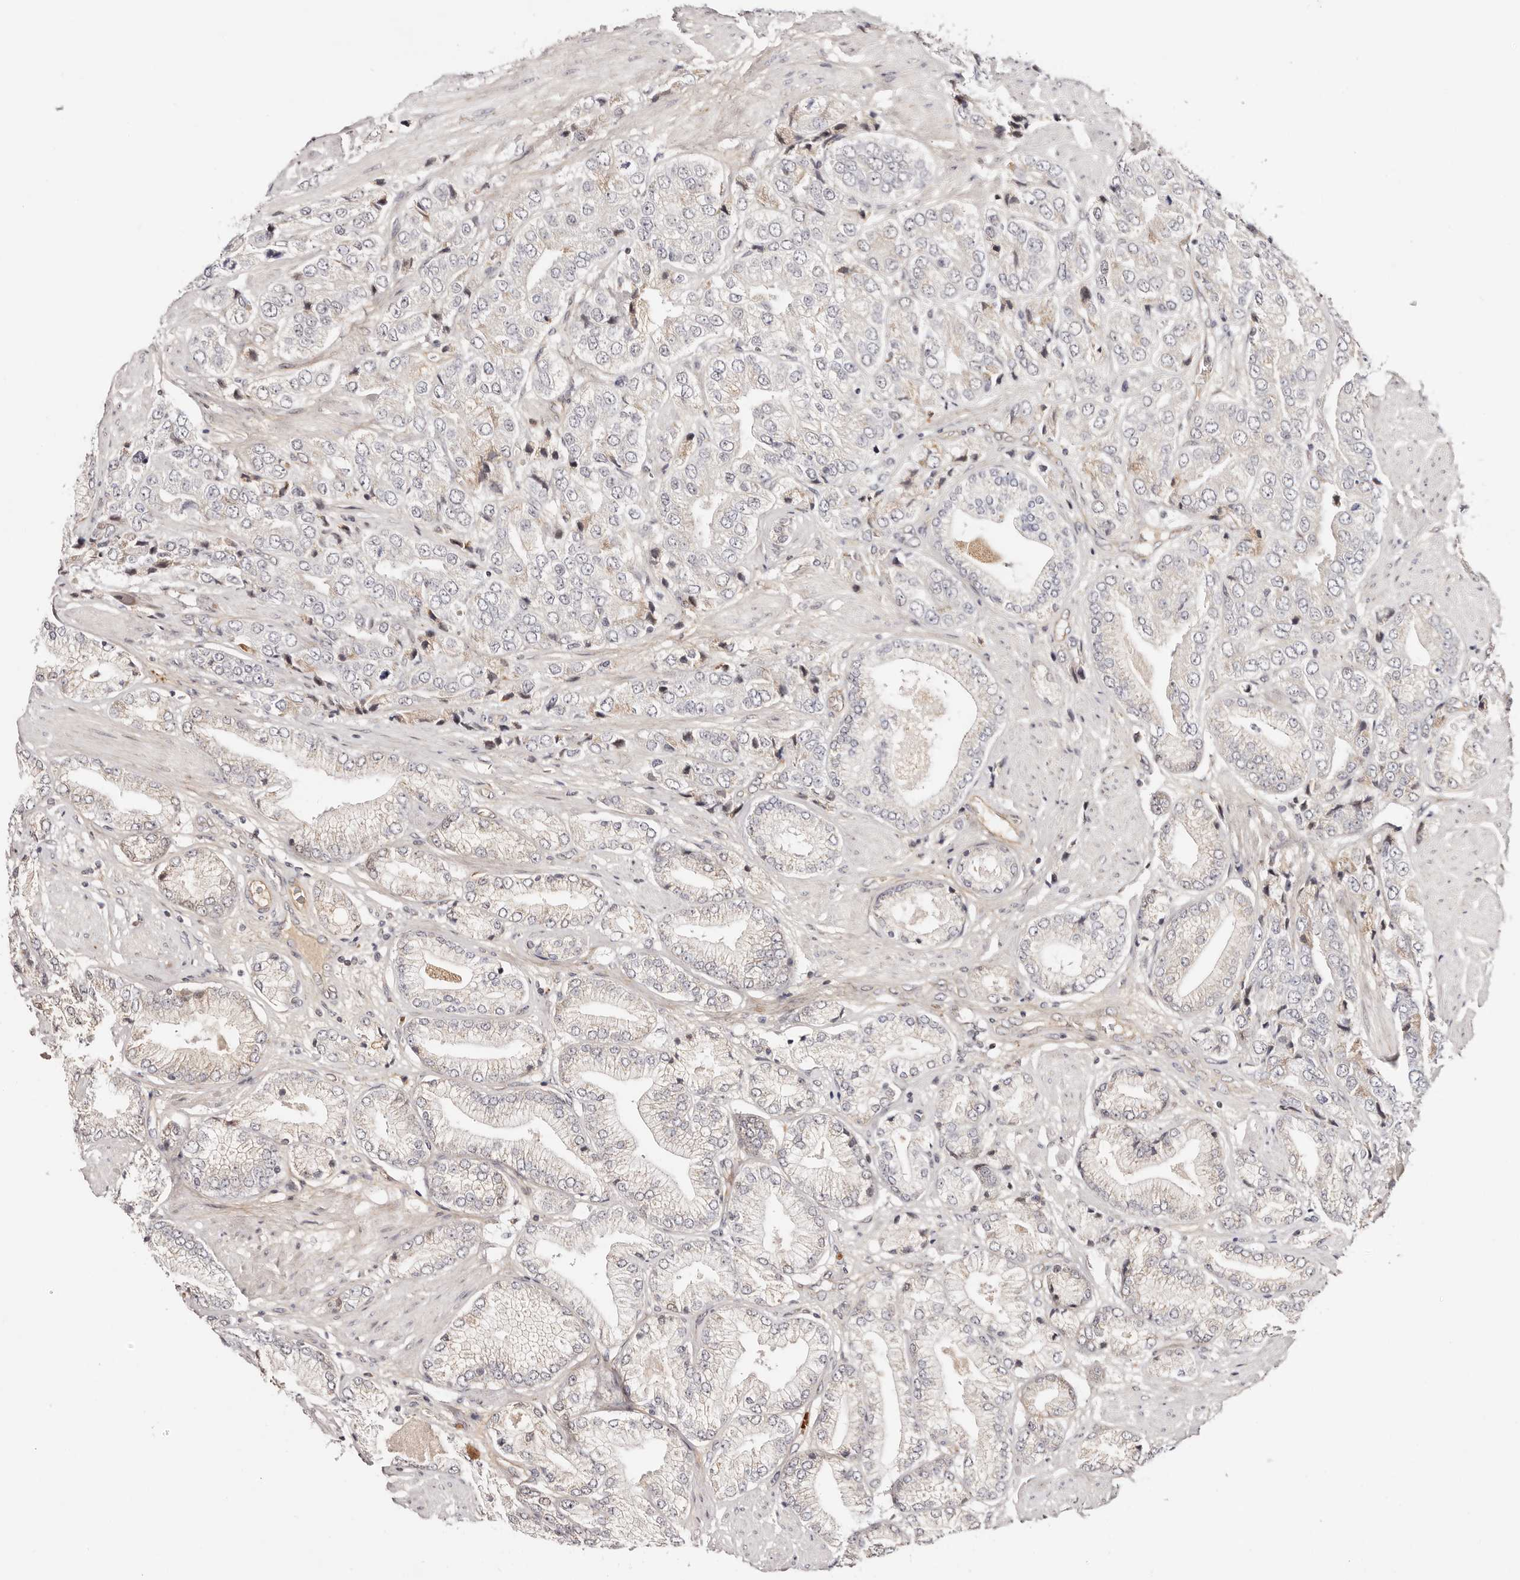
{"staining": {"intensity": "negative", "quantity": "none", "location": "none"}, "tissue": "prostate cancer", "cell_type": "Tumor cells", "image_type": "cancer", "snomed": [{"axis": "morphology", "description": "Adenocarcinoma, High grade"}, {"axis": "topography", "description": "Prostate"}], "caption": "An immunohistochemistry image of prostate cancer (adenocarcinoma (high-grade)) is shown. There is no staining in tumor cells of prostate cancer (adenocarcinoma (high-grade)).", "gene": "WRN", "patient": {"sex": "male", "age": 50}}